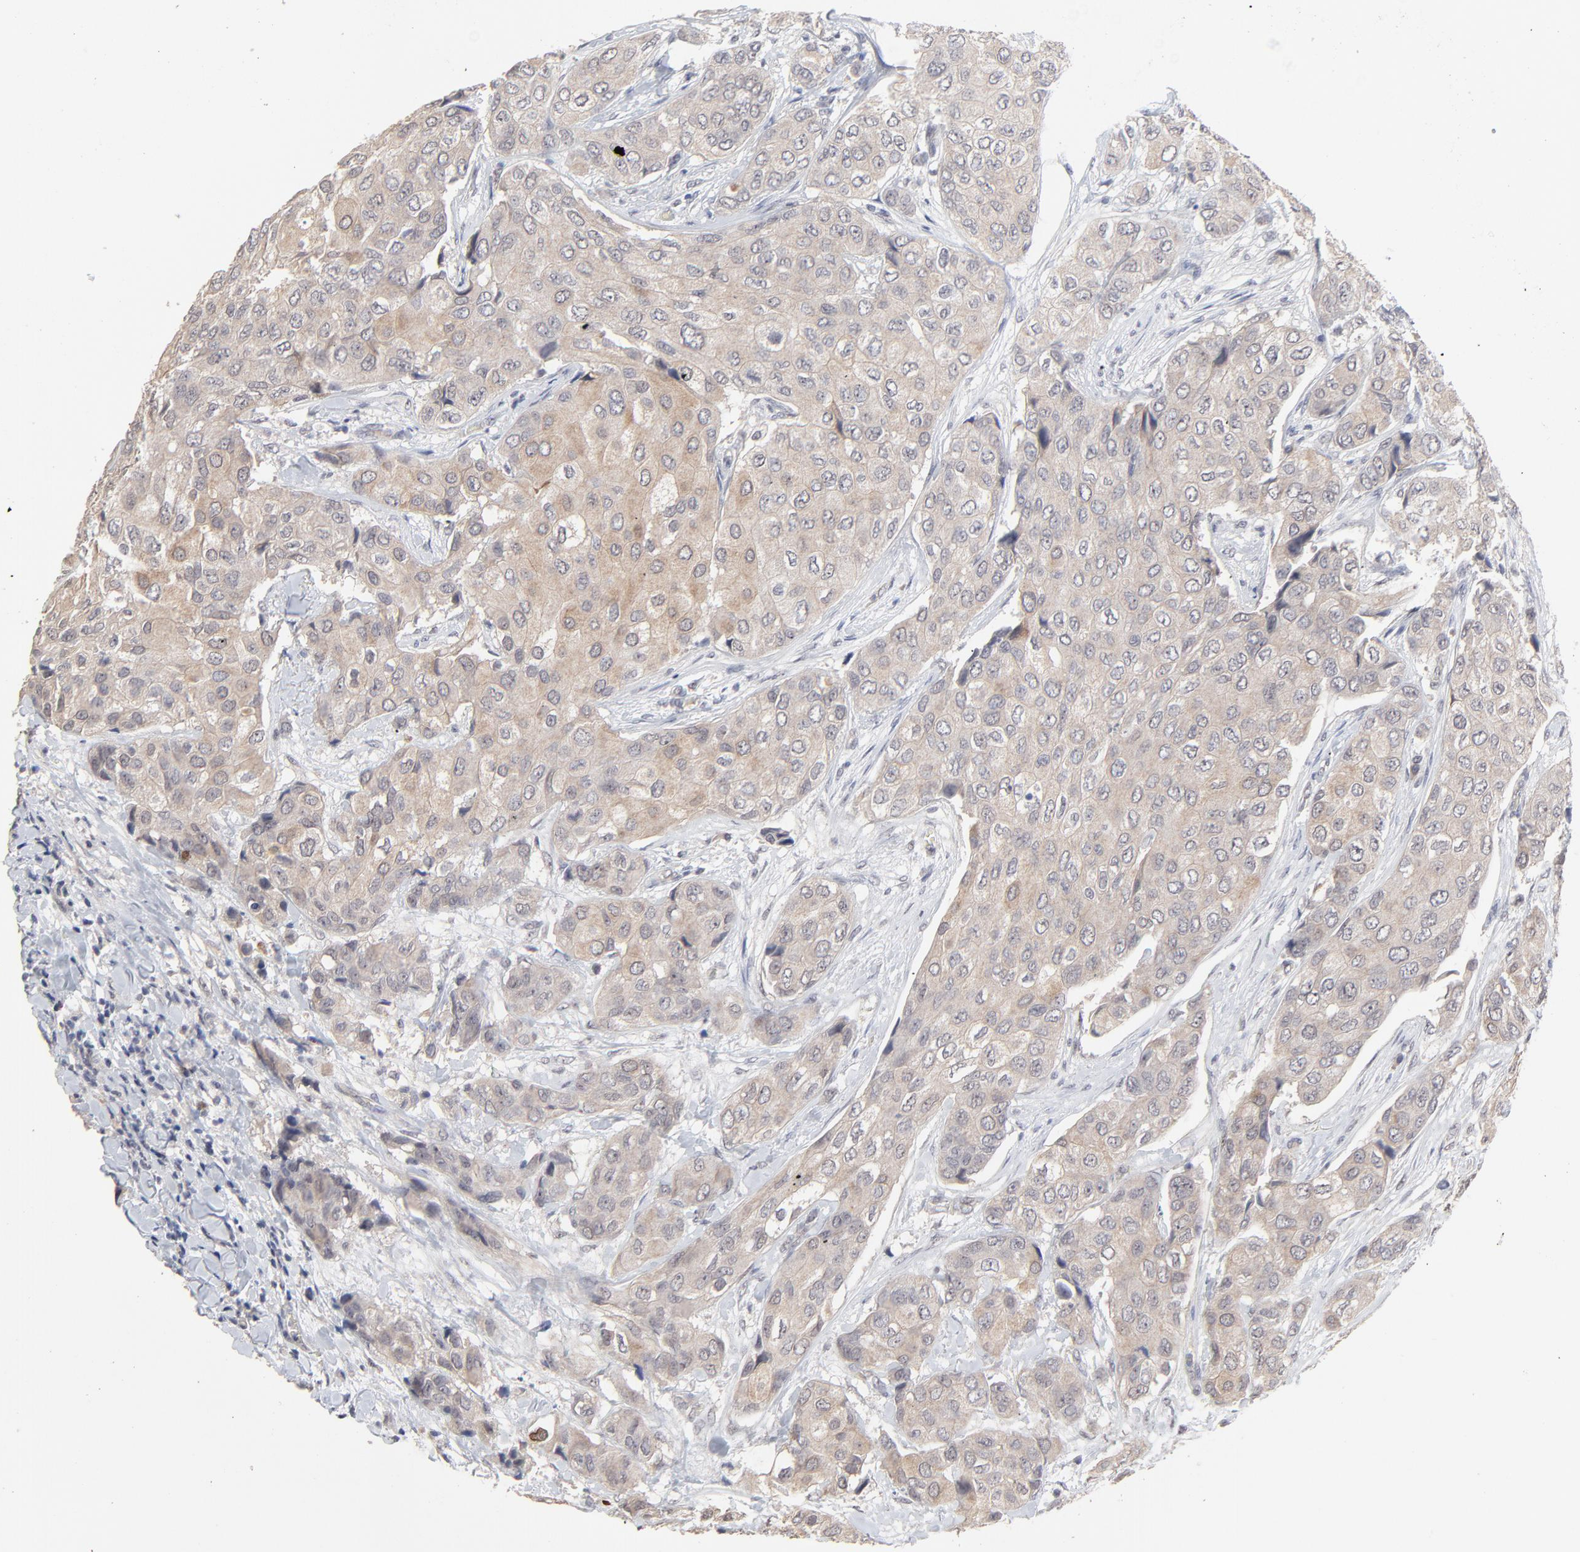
{"staining": {"intensity": "weak", "quantity": ">75%", "location": "cytoplasmic/membranous"}, "tissue": "breast cancer", "cell_type": "Tumor cells", "image_type": "cancer", "snomed": [{"axis": "morphology", "description": "Duct carcinoma"}, {"axis": "topography", "description": "Breast"}], "caption": "DAB immunohistochemical staining of human breast intraductal carcinoma displays weak cytoplasmic/membranous protein positivity in about >75% of tumor cells. The staining was performed using DAB to visualize the protein expression in brown, while the nuclei were stained in blue with hematoxylin (Magnification: 20x).", "gene": "FAM199X", "patient": {"sex": "female", "age": 68}}